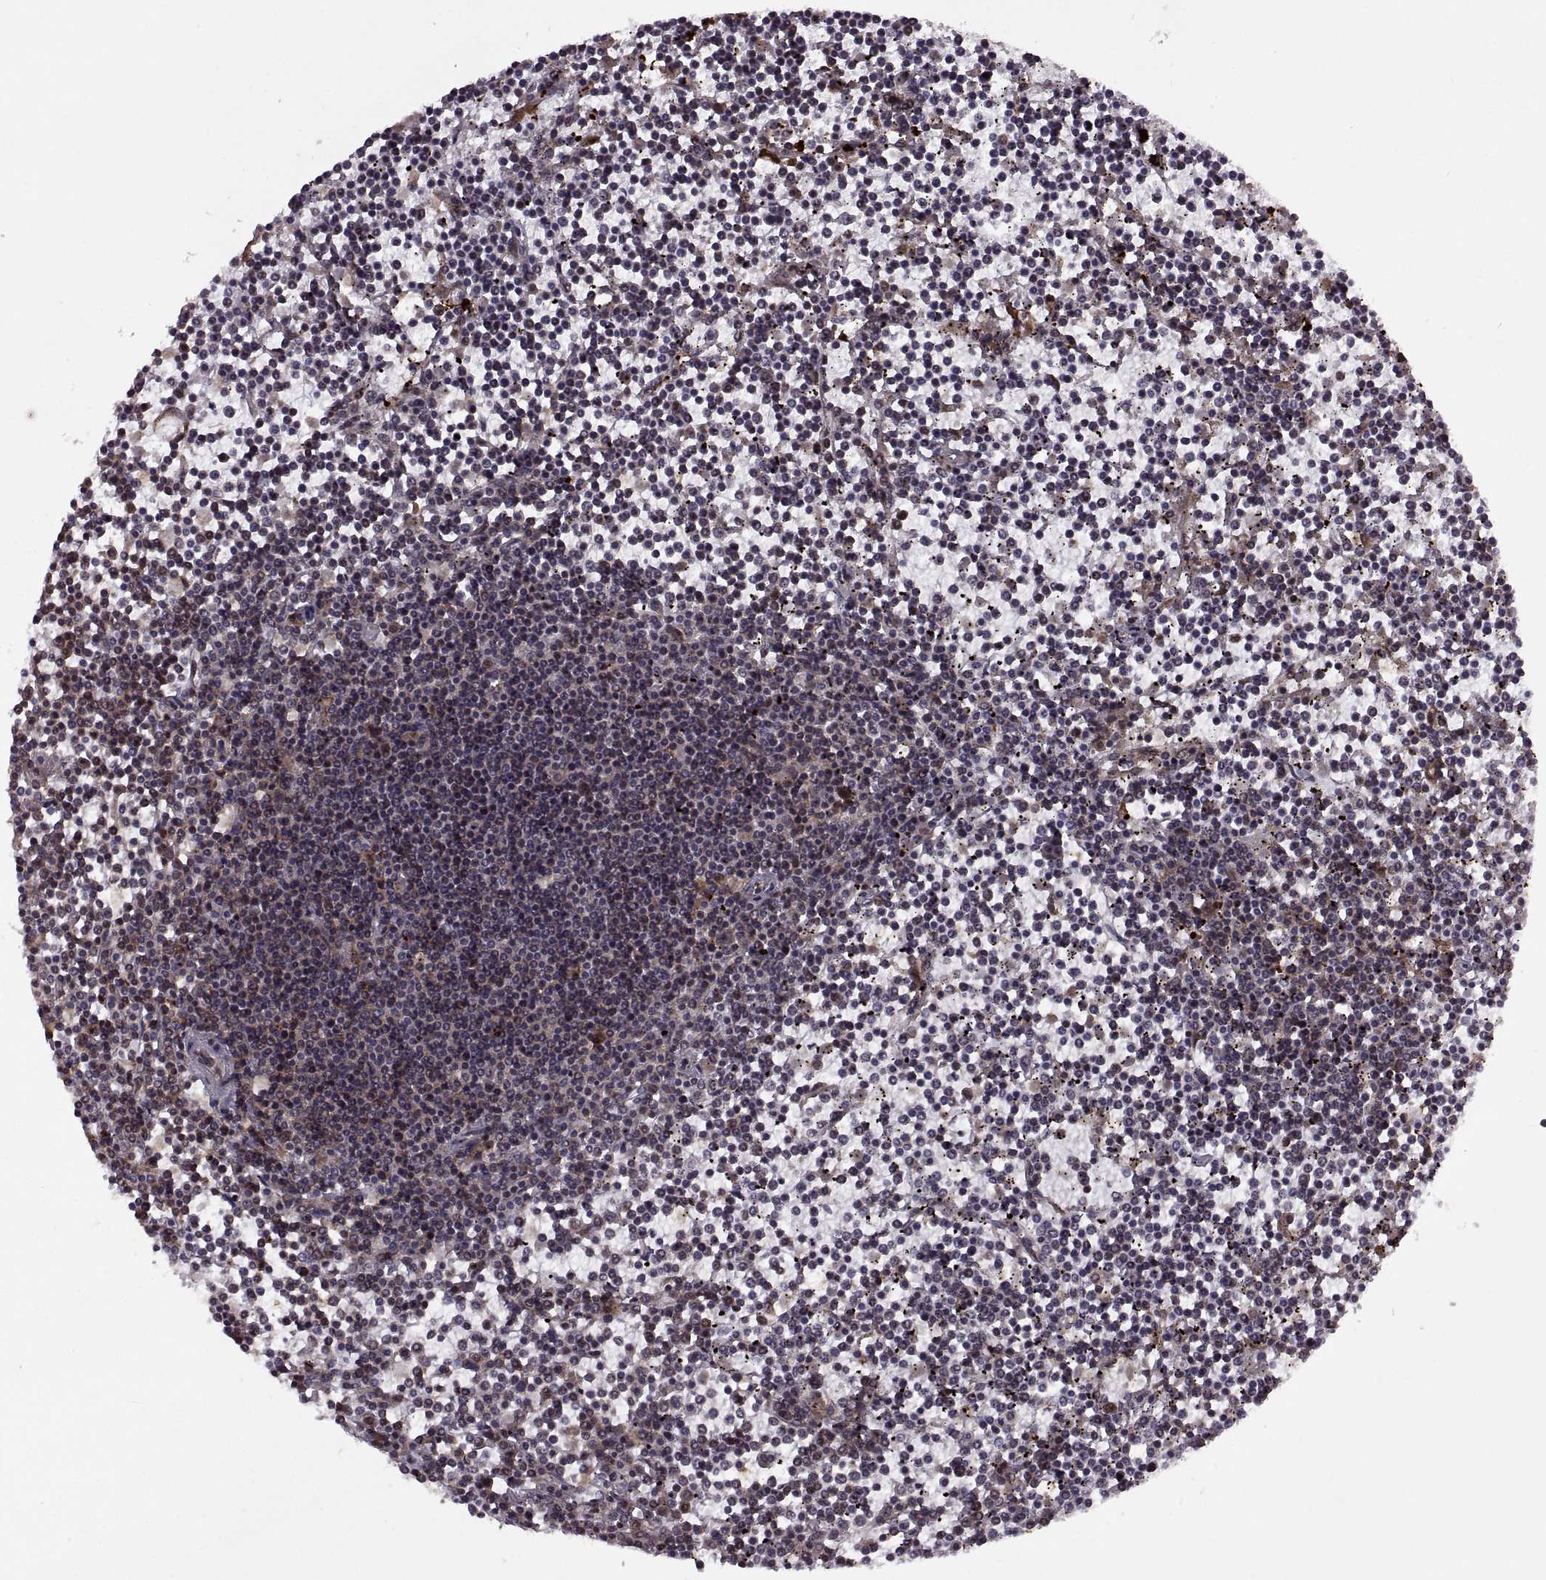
{"staining": {"intensity": "negative", "quantity": "none", "location": "none"}, "tissue": "lymphoma", "cell_type": "Tumor cells", "image_type": "cancer", "snomed": [{"axis": "morphology", "description": "Malignant lymphoma, non-Hodgkin's type, Low grade"}, {"axis": "topography", "description": "Spleen"}], "caption": "This is a histopathology image of immunohistochemistry (IHC) staining of lymphoma, which shows no staining in tumor cells.", "gene": "PTOV1", "patient": {"sex": "female", "age": 19}}